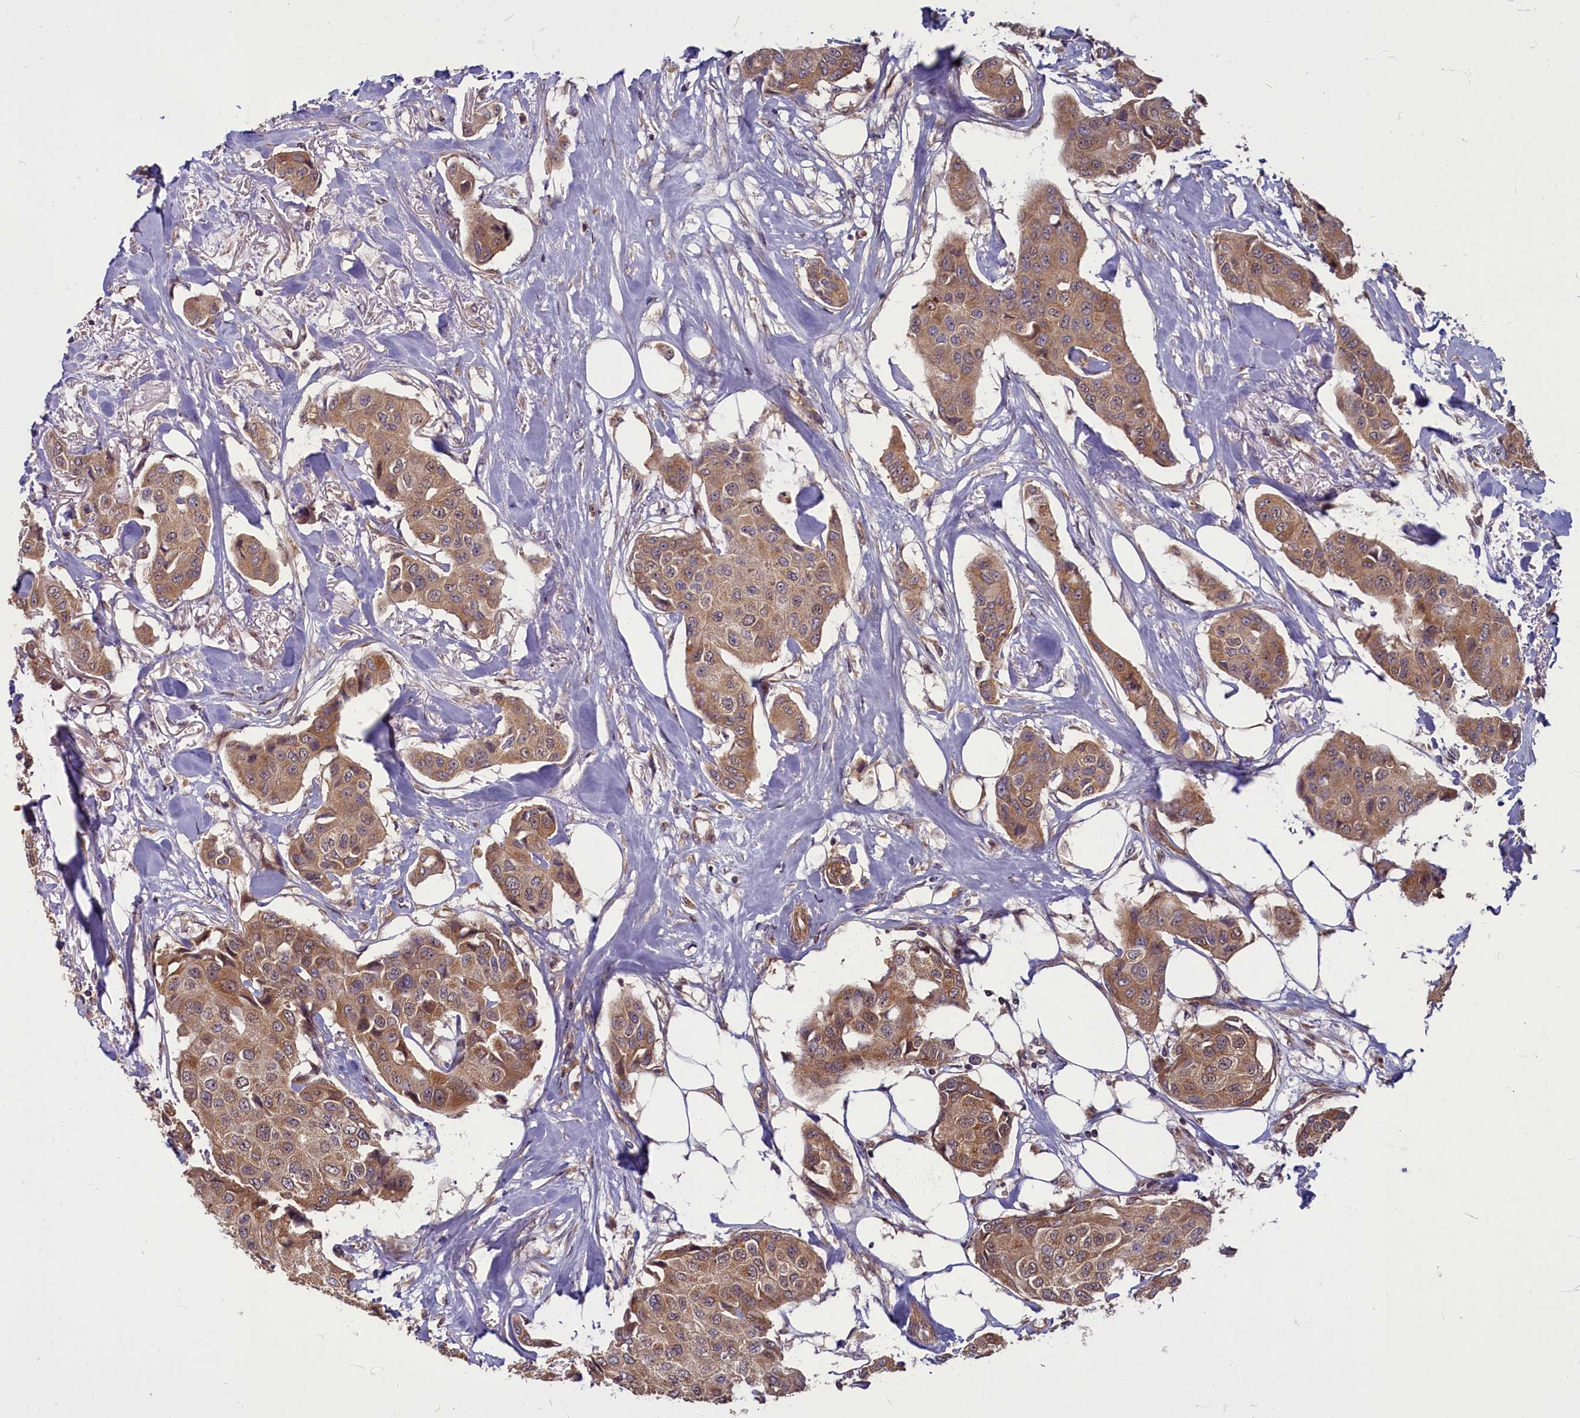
{"staining": {"intensity": "moderate", "quantity": ">75%", "location": "cytoplasmic/membranous"}, "tissue": "breast cancer", "cell_type": "Tumor cells", "image_type": "cancer", "snomed": [{"axis": "morphology", "description": "Duct carcinoma"}, {"axis": "topography", "description": "Breast"}], "caption": "Protein staining of breast cancer (invasive ductal carcinoma) tissue reveals moderate cytoplasmic/membranous positivity in approximately >75% of tumor cells.", "gene": "MYCBP", "patient": {"sex": "female", "age": 80}}